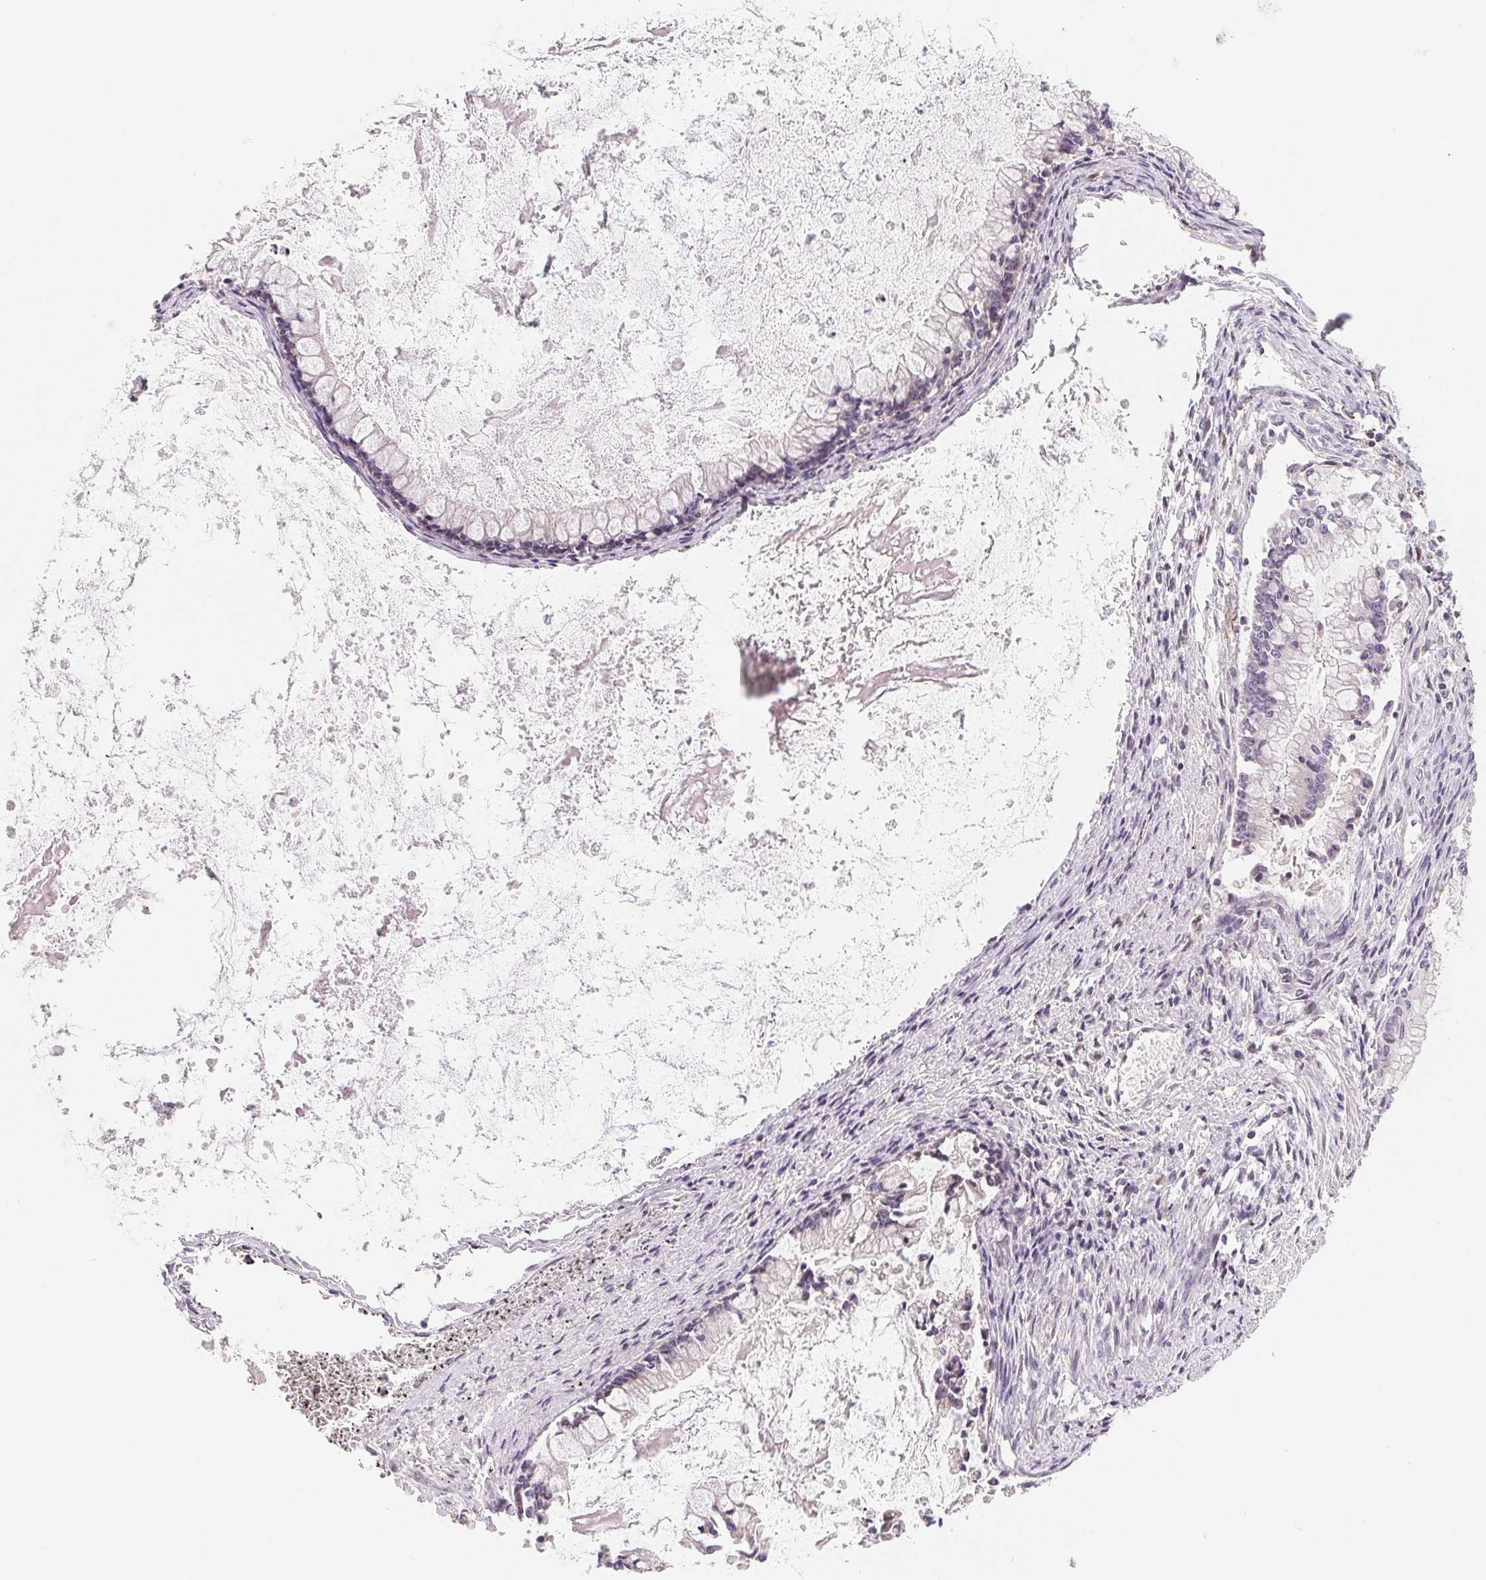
{"staining": {"intensity": "negative", "quantity": "none", "location": "none"}, "tissue": "ovarian cancer", "cell_type": "Tumor cells", "image_type": "cancer", "snomed": [{"axis": "morphology", "description": "Cystadenocarcinoma, mucinous, NOS"}, {"axis": "topography", "description": "Ovary"}], "caption": "Ovarian cancer (mucinous cystadenocarcinoma) stained for a protein using IHC reveals no positivity tumor cells.", "gene": "LCA5L", "patient": {"sex": "female", "age": 67}}